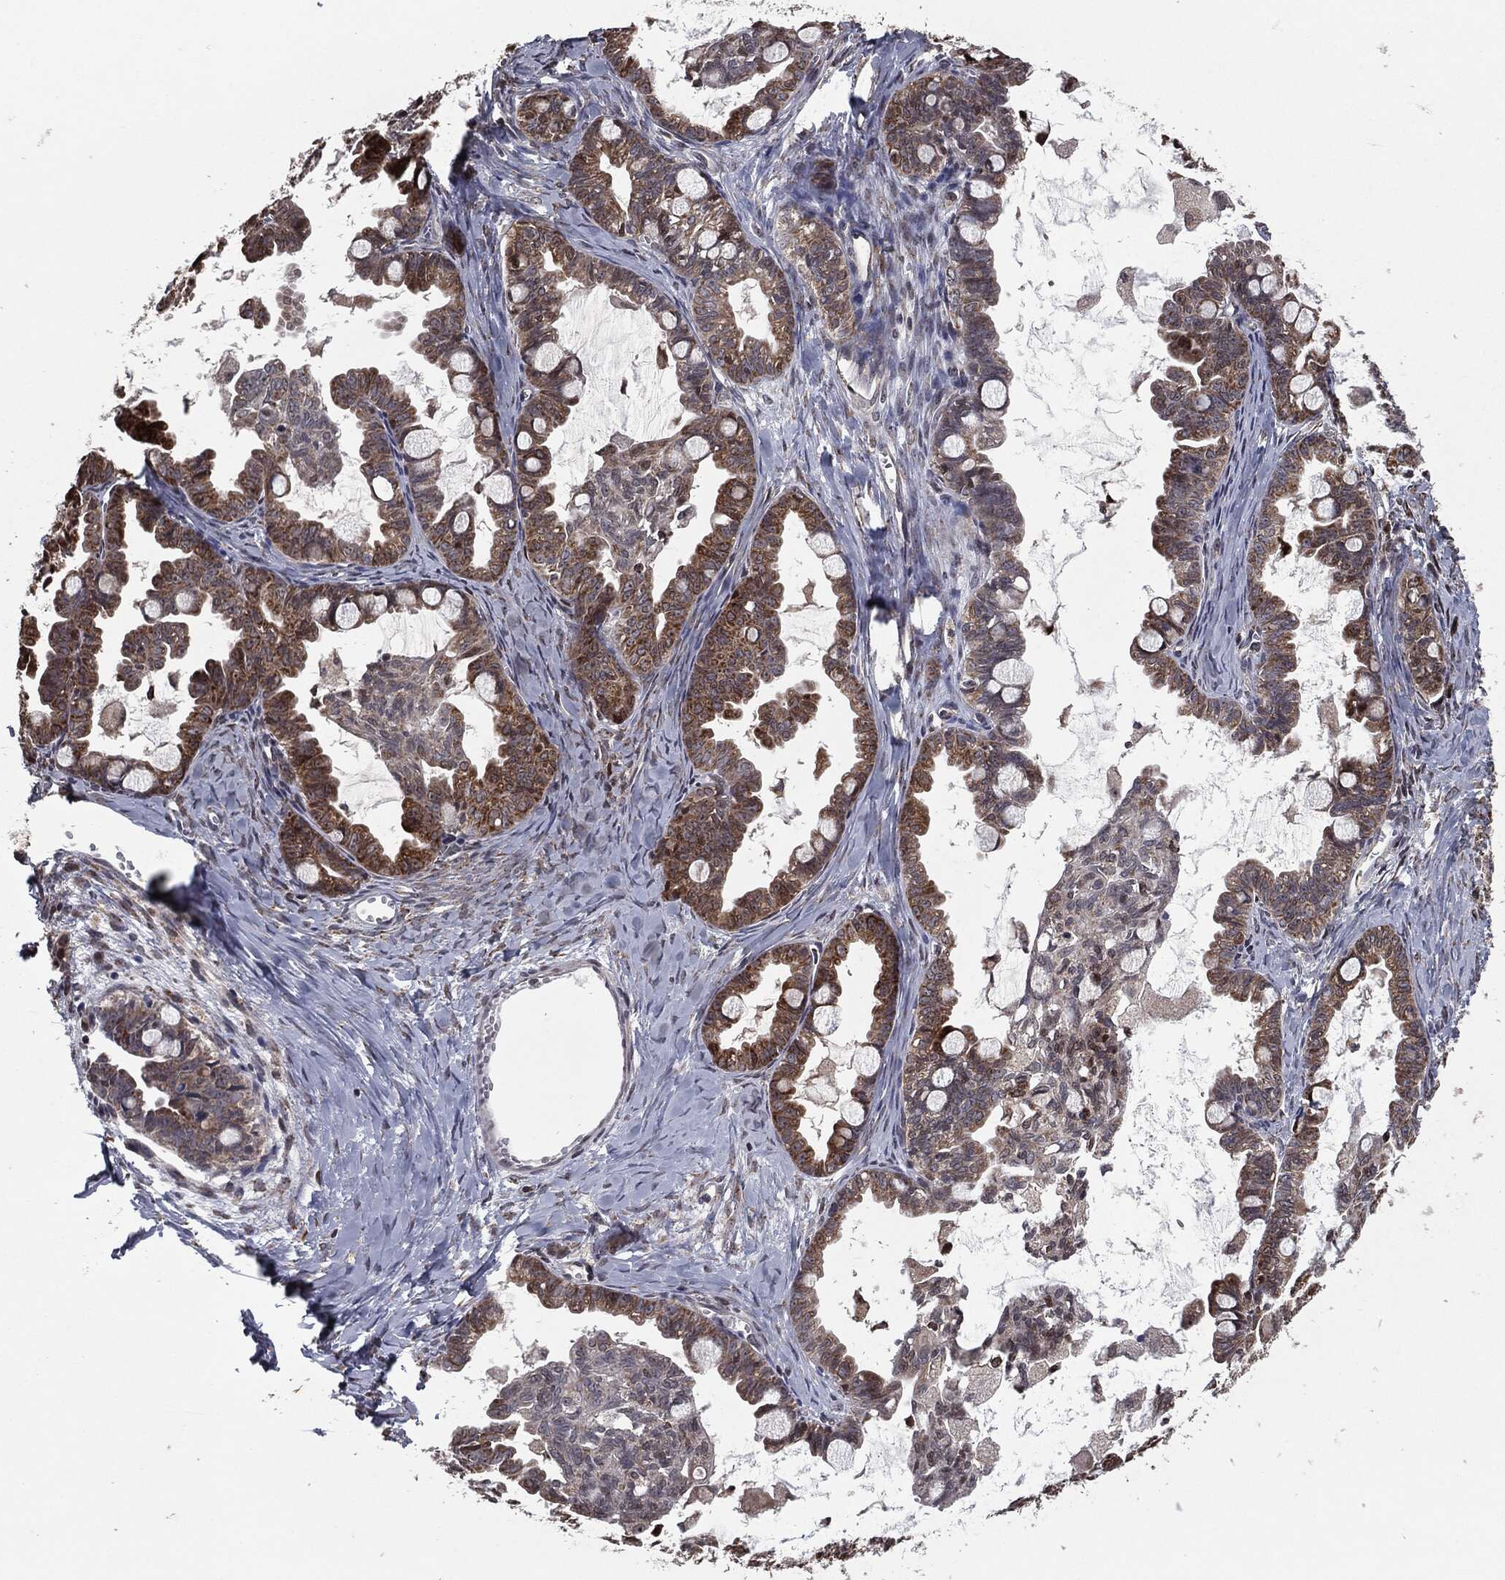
{"staining": {"intensity": "moderate", "quantity": "25%-75%", "location": "cytoplasmic/membranous"}, "tissue": "ovarian cancer", "cell_type": "Tumor cells", "image_type": "cancer", "snomed": [{"axis": "morphology", "description": "Cystadenocarcinoma, mucinous, NOS"}, {"axis": "topography", "description": "Ovary"}], "caption": "The immunohistochemical stain labels moderate cytoplasmic/membranous positivity in tumor cells of ovarian mucinous cystadenocarcinoma tissue.", "gene": "CHCHD2", "patient": {"sex": "female", "age": 63}}